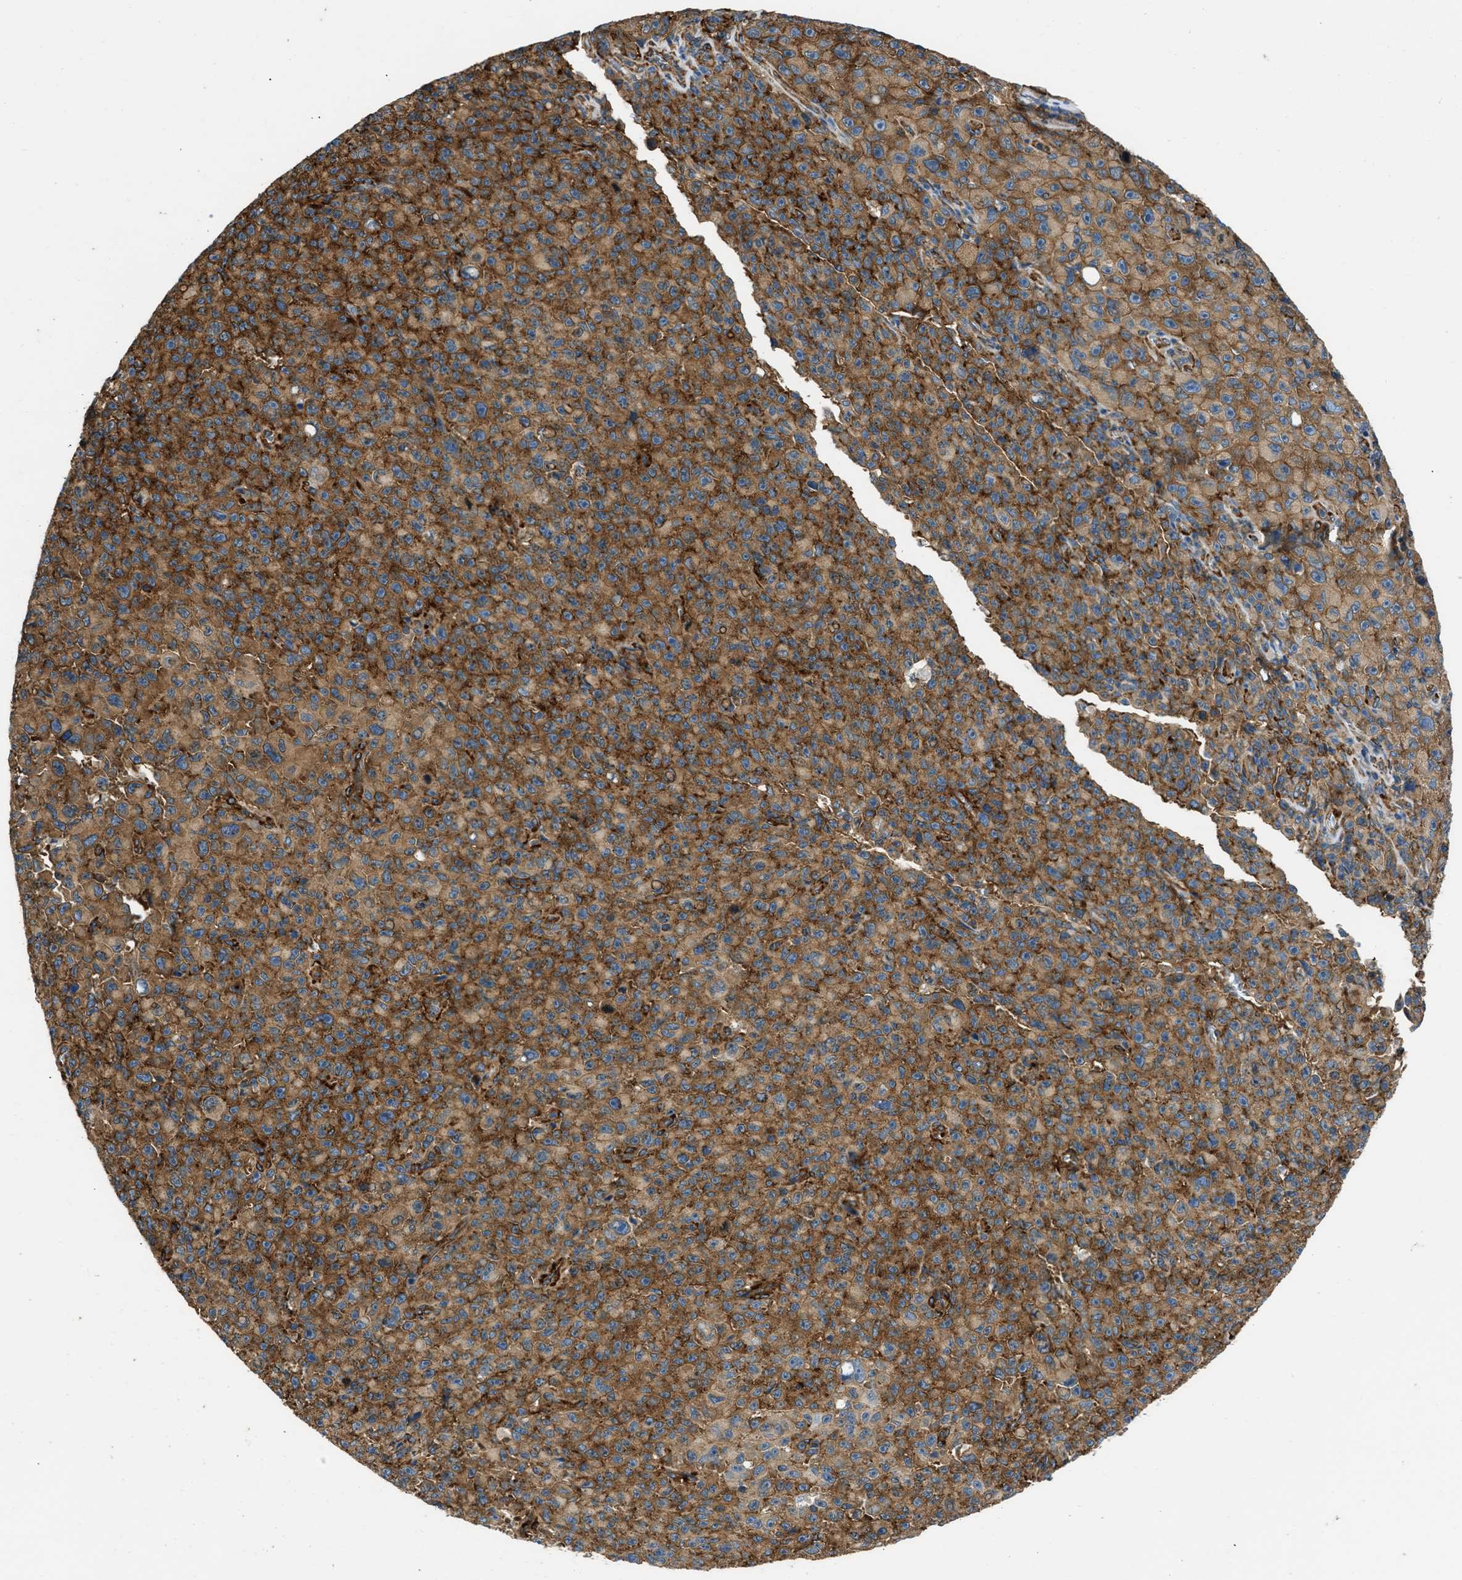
{"staining": {"intensity": "strong", "quantity": ">75%", "location": "cytoplasmic/membranous"}, "tissue": "melanoma", "cell_type": "Tumor cells", "image_type": "cancer", "snomed": [{"axis": "morphology", "description": "Malignant melanoma, NOS"}, {"axis": "topography", "description": "Skin"}], "caption": "Tumor cells reveal strong cytoplasmic/membranous expression in about >75% of cells in melanoma. (DAB (3,3'-diaminobenzidine) = brown stain, brightfield microscopy at high magnification).", "gene": "SEPTIN2", "patient": {"sex": "female", "age": 82}}